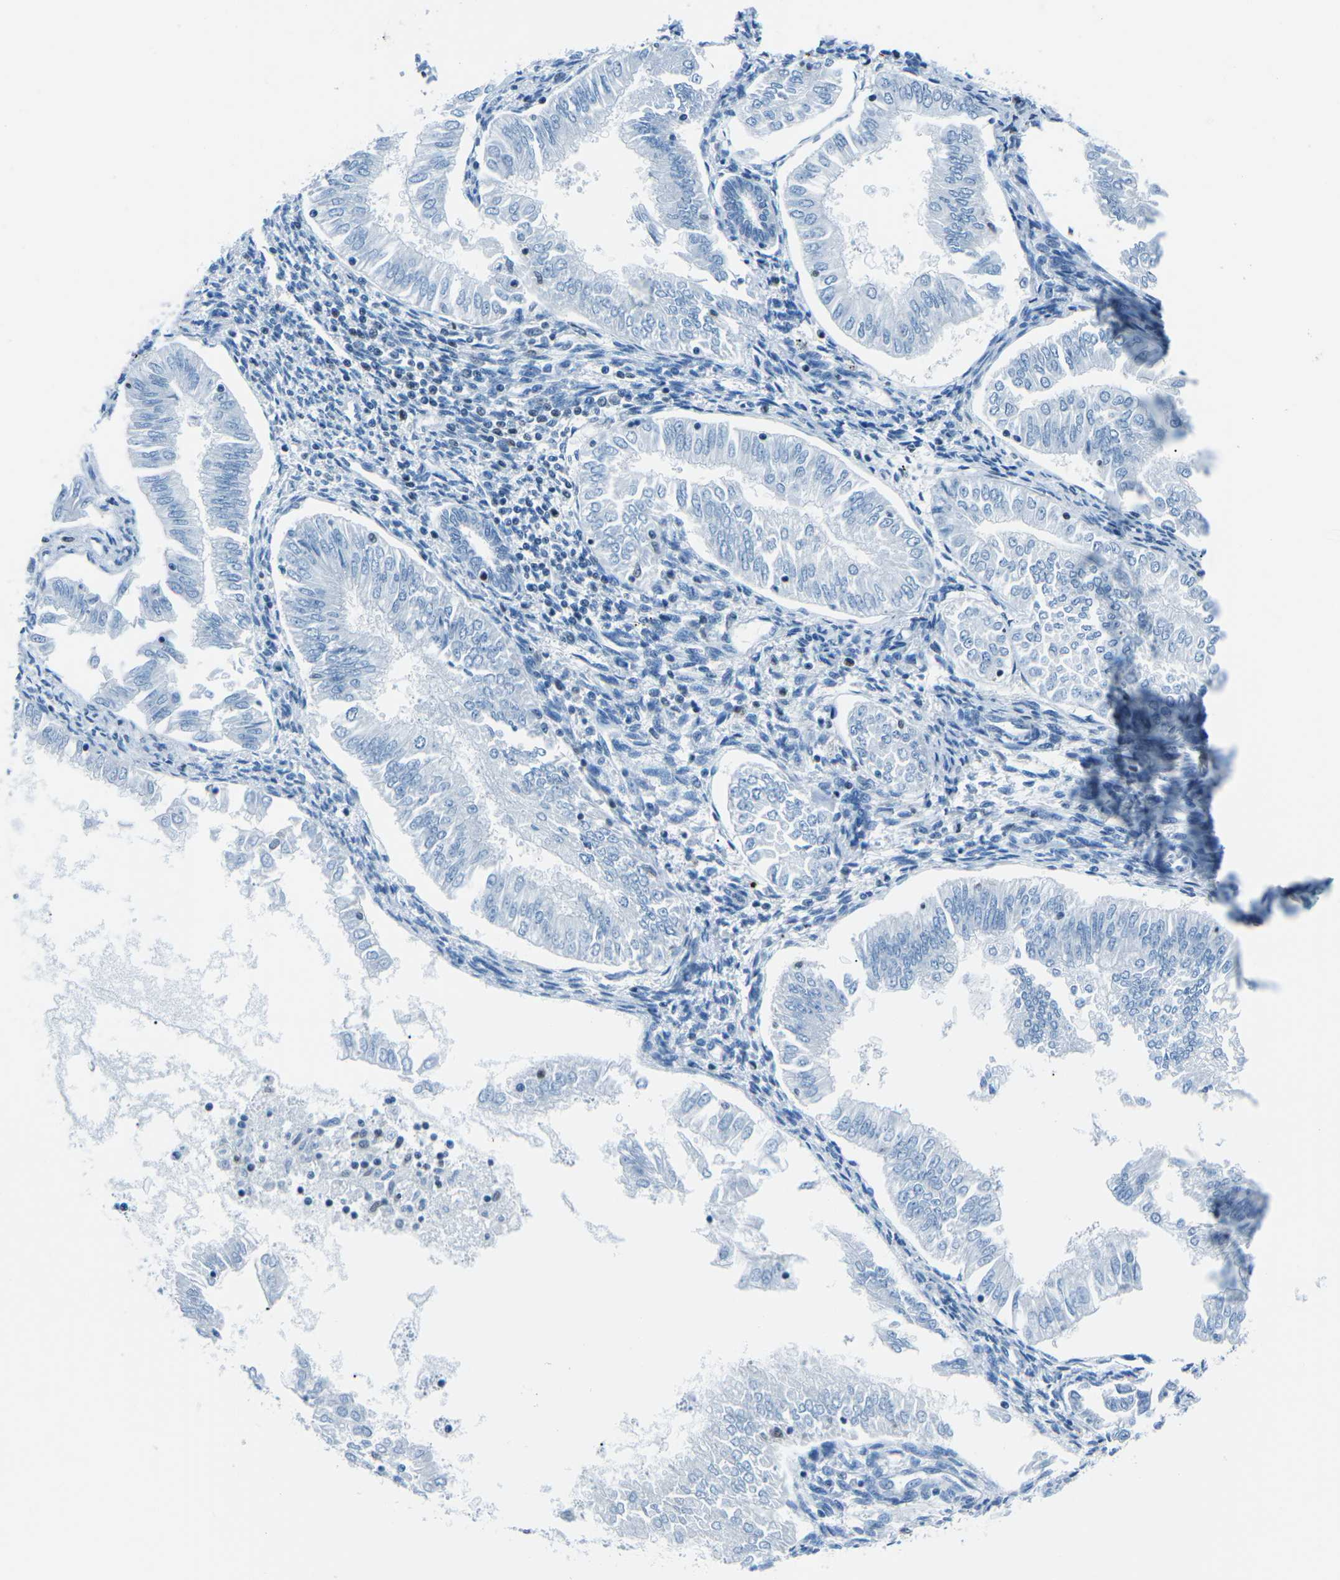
{"staining": {"intensity": "negative", "quantity": "none", "location": "none"}, "tissue": "endometrial cancer", "cell_type": "Tumor cells", "image_type": "cancer", "snomed": [{"axis": "morphology", "description": "Adenocarcinoma, NOS"}, {"axis": "topography", "description": "Endometrium"}], "caption": "DAB immunohistochemical staining of endometrial cancer (adenocarcinoma) exhibits no significant positivity in tumor cells.", "gene": "CELF2", "patient": {"sex": "female", "age": 53}}